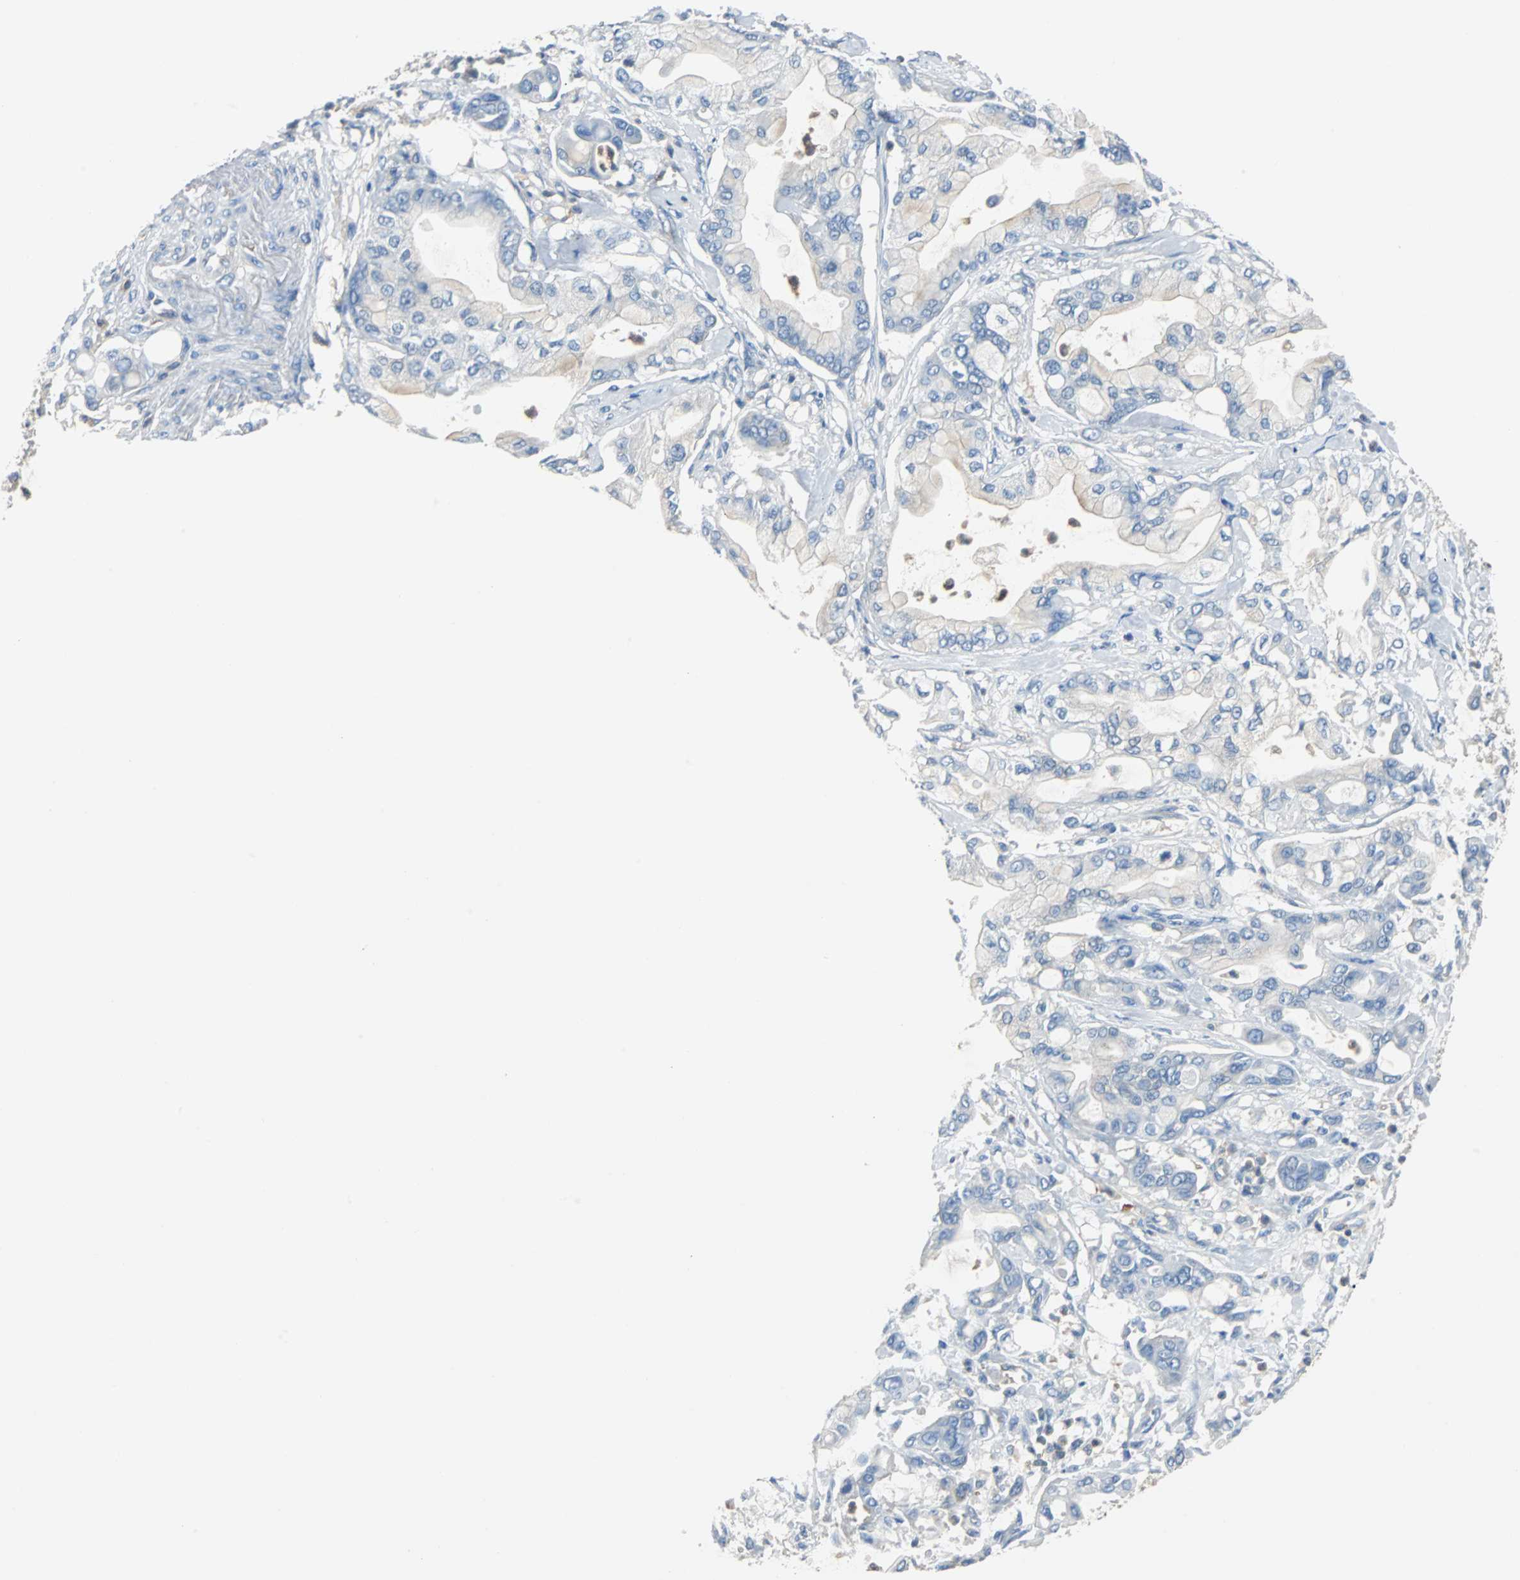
{"staining": {"intensity": "negative", "quantity": "none", "location": "none"}, "tissue": "pancreatic cancer", "cell_type": "Tumor cells", "image_type": "cancer", "snomed": [{"axis": "morphology", "description": "Adenocarcinoma, NOS"}, {"axis": "morphology", "description": "Adenocarcinoma, metastatic, NOS"}, {"axis": "topography", "description": "Lymph node"}, {"axis": "topography", "description": "Pancreas"}, {"axis": "topography", "description": "Duodenum"}], "caption": "This is an immunohistochemistry (IHC) photomicrograph of adenocarcinoma (pancreatic). There is no staining in tumor cells.", "gene": "TSC22D4", "patient": {"sex": "female", "age": 64}}